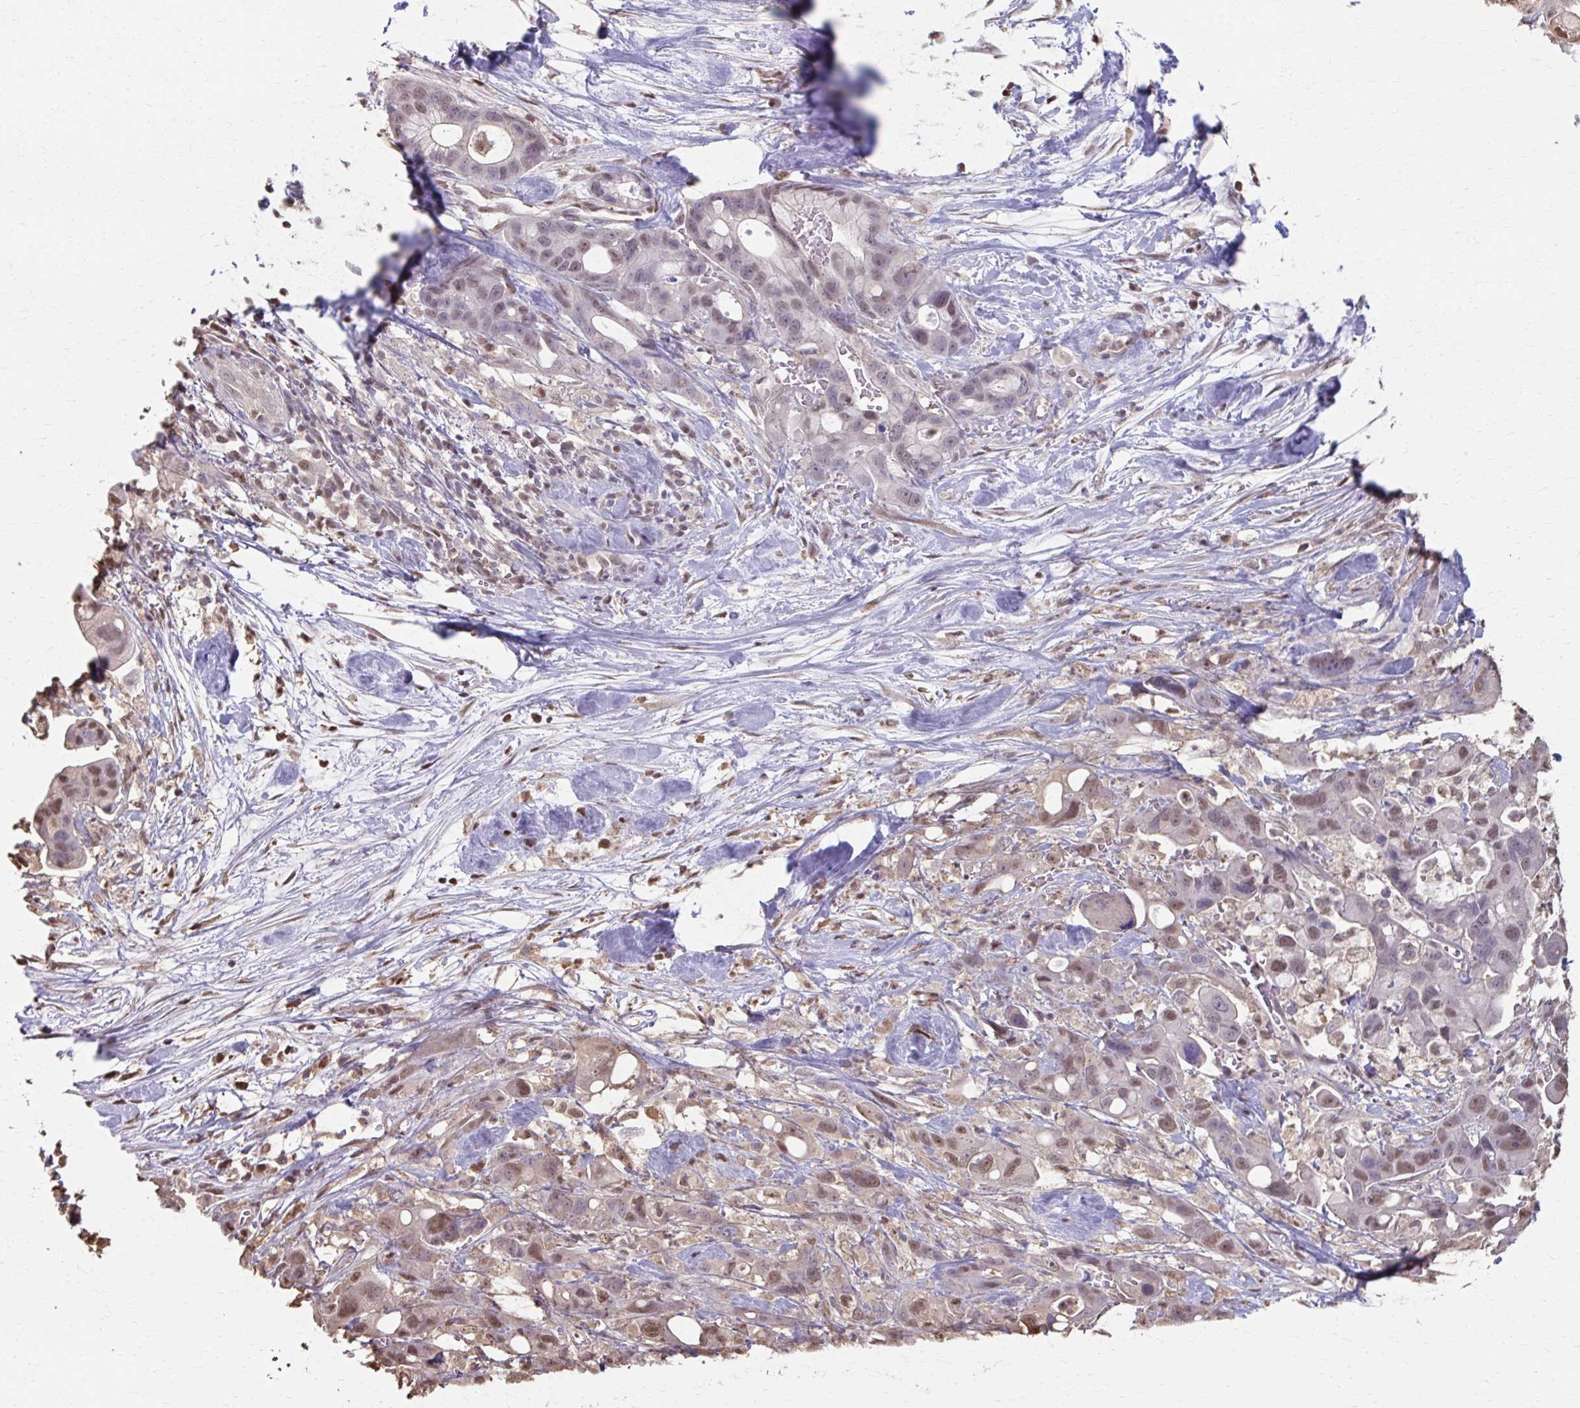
{"staining": {"intensity": "moderate", "quantity": "25%-75%", "location": "nuclear"}, "tissue": "pancreatic cancer", "cell_type": "Tumor cells", "image_type": "cancer", "snomed": [{"axis": "morphology", "description": "Adenocarcinoma, NOS"}, {"axis": "topography", "description": "Pancreas"}], "caption": "The micrograph reveals staining of pancreatic cancer, revealing moderate nuclear protein staining (brown color) within tumor cells. (Brightfield microscopy of DAB IHC at high magnification).", "gene": "ING4", "patient": {"sex": "male", "age": 68}}